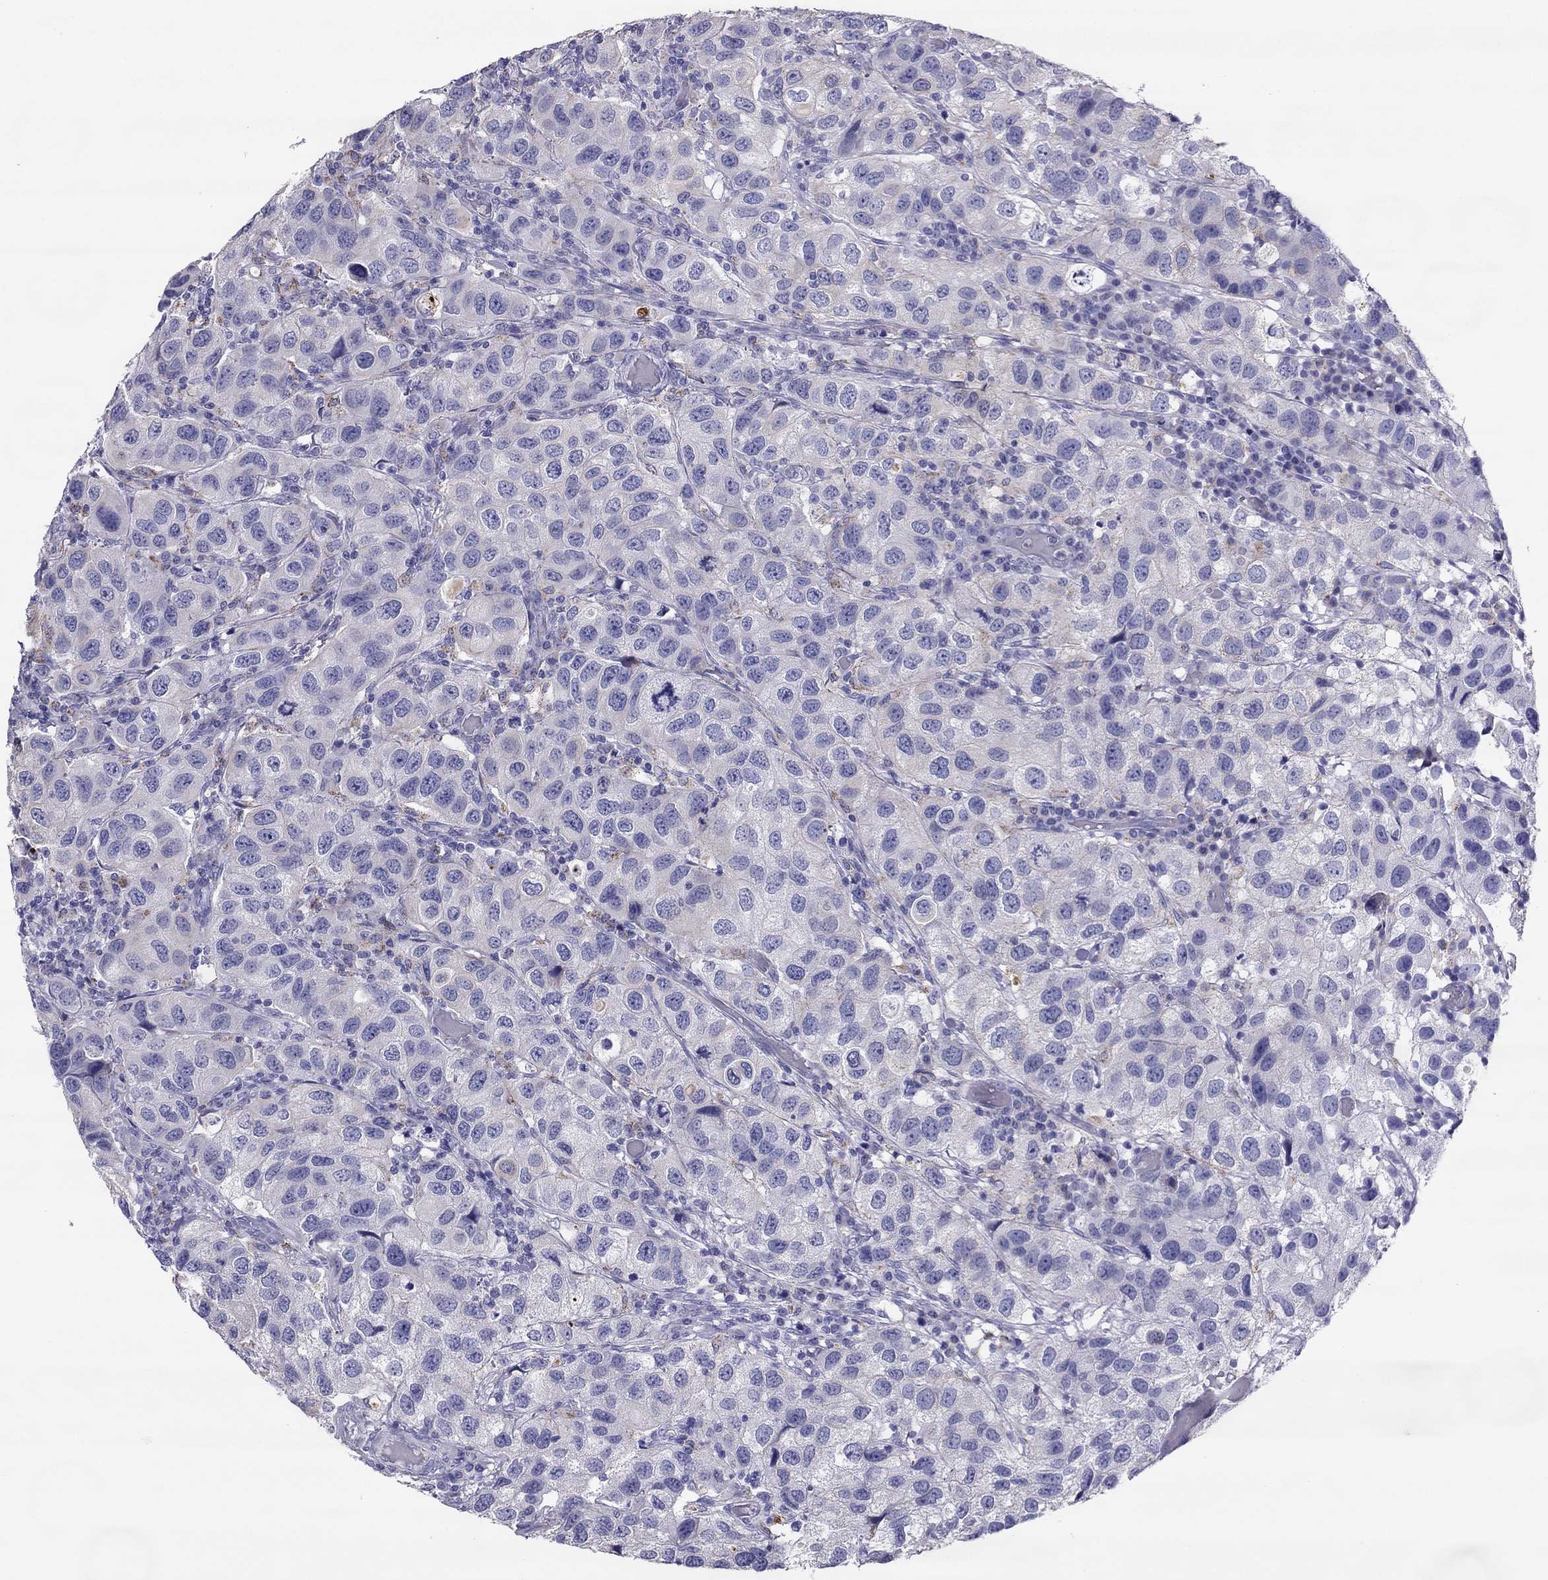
{"staining": {"intensity": "negative", "quantity": "none", "location": "none"}, "tissue": "urothelial cancer", "cell_type": "Tumor cells", "image_type": "cancer", "snomed": [{"axis": "morphology", "description": "Urothelial carcinoma, High grade"}, {"axis": "topography", "description": "Urinary bladder"}], "caption": "Photomicrograph shows no significant protein positivity in tumor cells of urothelial cancer.", "gene": "MAEL", "patient": {"sex": "male", "age": 79}}